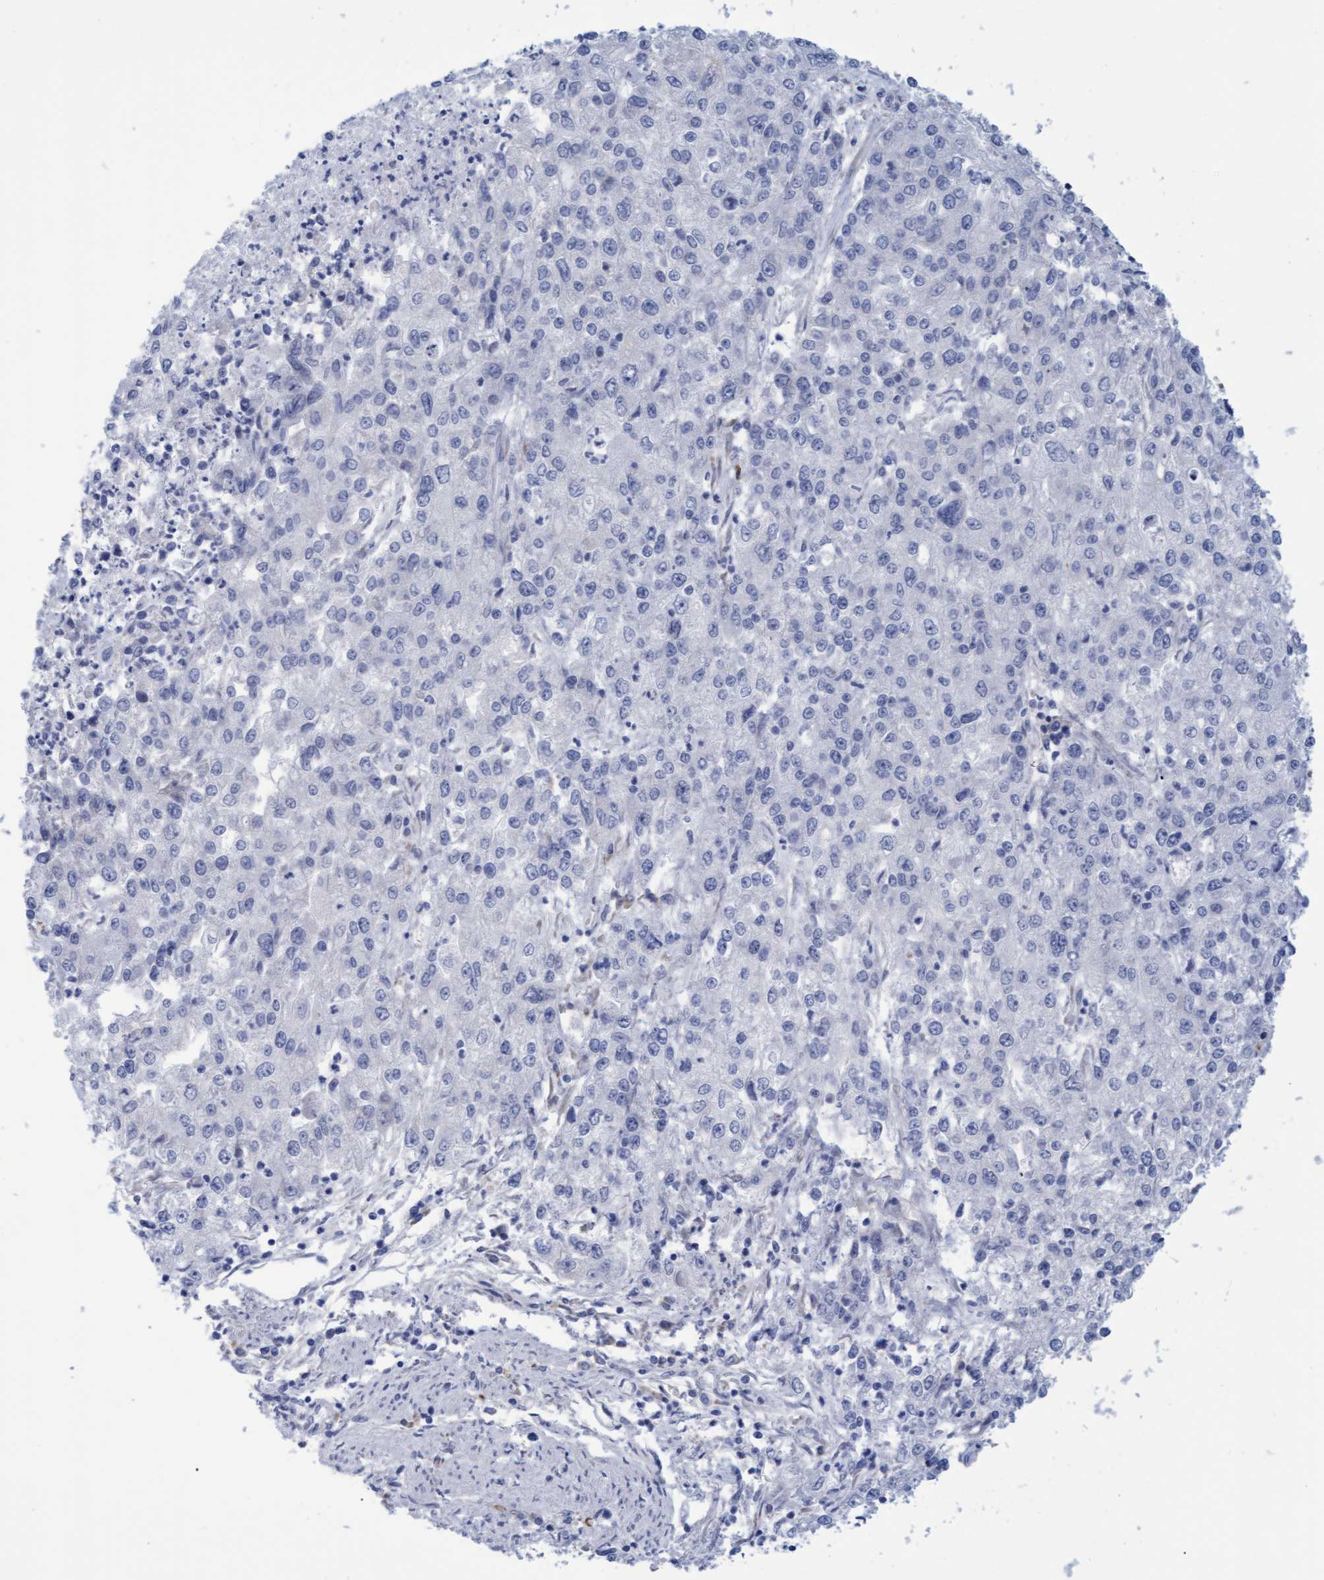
{"staining": {"intensity": "negative", "quantity": "none", "location": "none"}, "tissue": "endometrial cancer", "cell_type": "Tumor cells", "image_type": "cancer", "snomed": [{"axis": "morphology", "description": "Adenocarcinoma, NOS"}, {"axis": "topography", "description": "Endometrium"}], "caption": "Protein analysis of endometrial cancer (adenocarcinoma) displays no significant expression in tumor cells.", "gene": "STXBP1", "patient": {"sex": "female", "age": 49}}